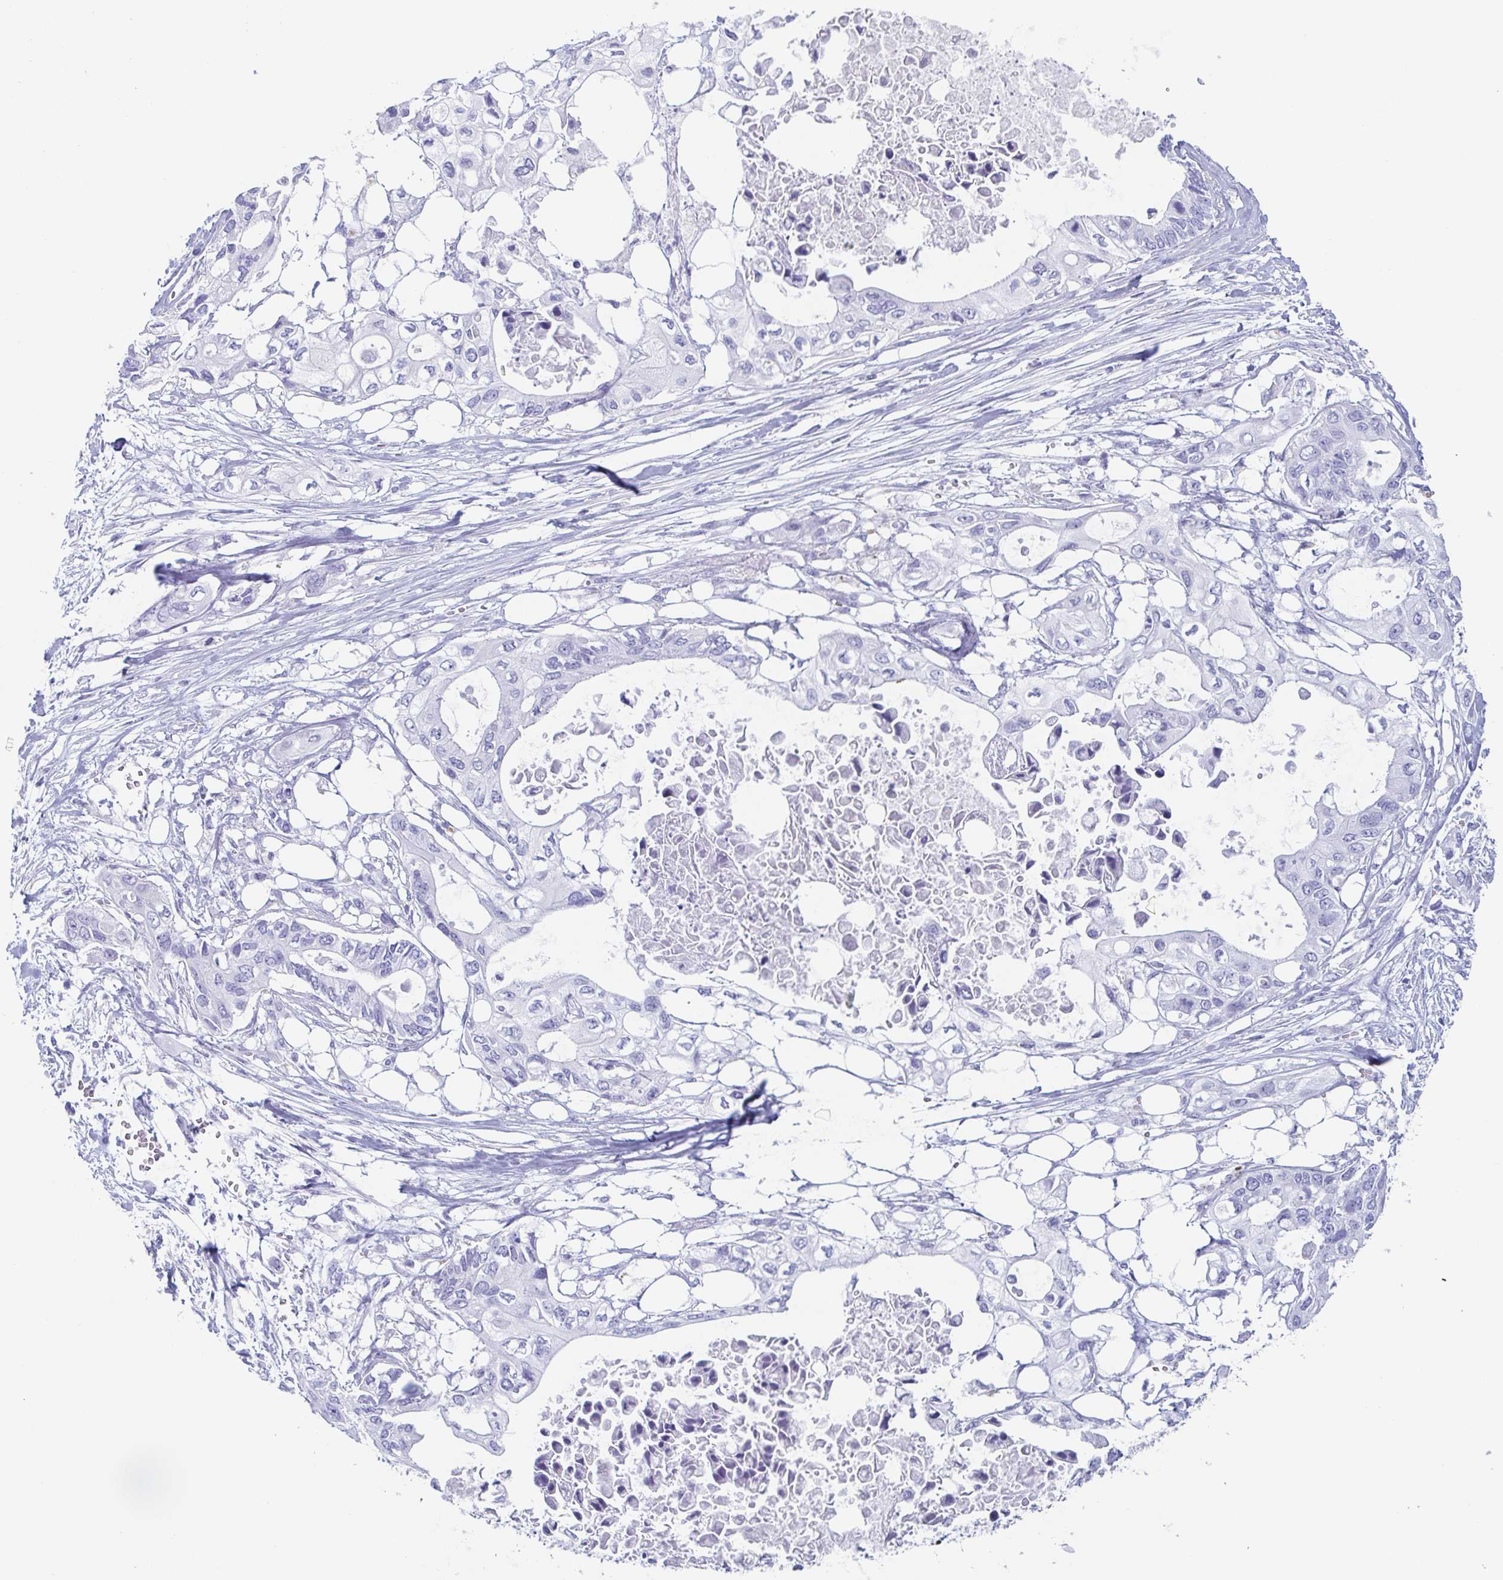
{"staining": {"intensity": "negative", "quantity": "none", "location": "none"}, "tissue": "pancreatic cancer", "cell_type": "Tumor cells", "image_type": "cancer", "snomed": [{"axis": "morphology", "description": "Adenocarcinoma, NOS"}, {"axis": "topography", "description": "Pancreas"}], "caption": "Pancreatic adenocarcinoma was stained to show a protein in brown. There is no significant staining in tumor cells.", "gene": "TAGLN3", "patient": {"sex": "female", "age": 63}}